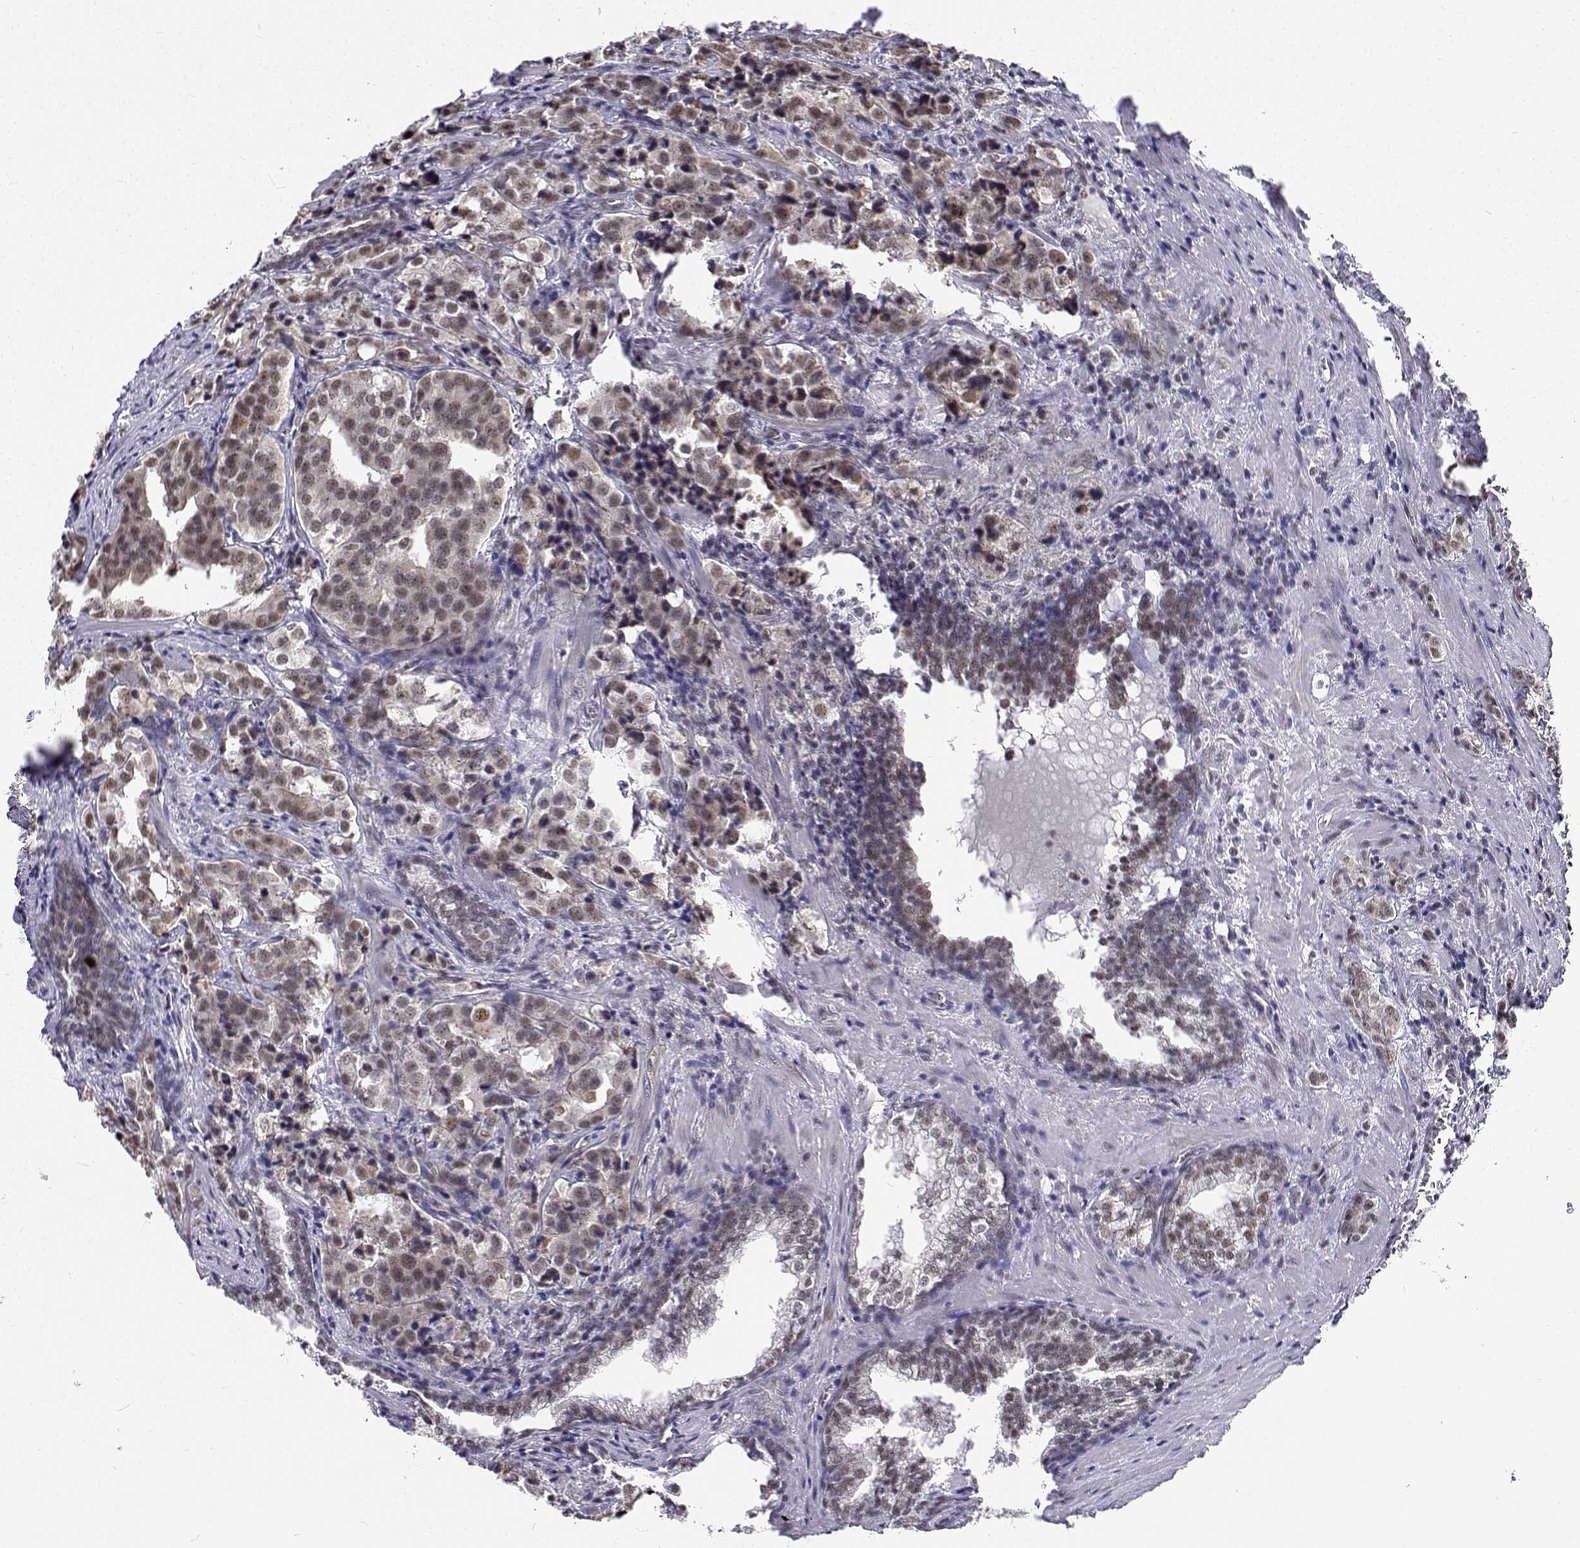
{"staining": {"intensity": "weak", "quantity": ">75%", "location": "nuclear"}, "tissue": "prostate cancer", "cell_type": "Tumor cells", "image_type": "cancer", "snomed": [{"axis": "morphology", "description": "Adenocarcinoma, NOS"}, {"axis": "topography", "description": "Prostate and seminal vesicle, NOS"}], "caption": "Adenocarcinoma (prostate) stained with DAB immunohistochemistry (IHC) reveals low levels of weak nuclear expression in approximately >75% of tumor cells.", "gene": "BCAS2", "patient": {"sex": "male", "age": 63}}